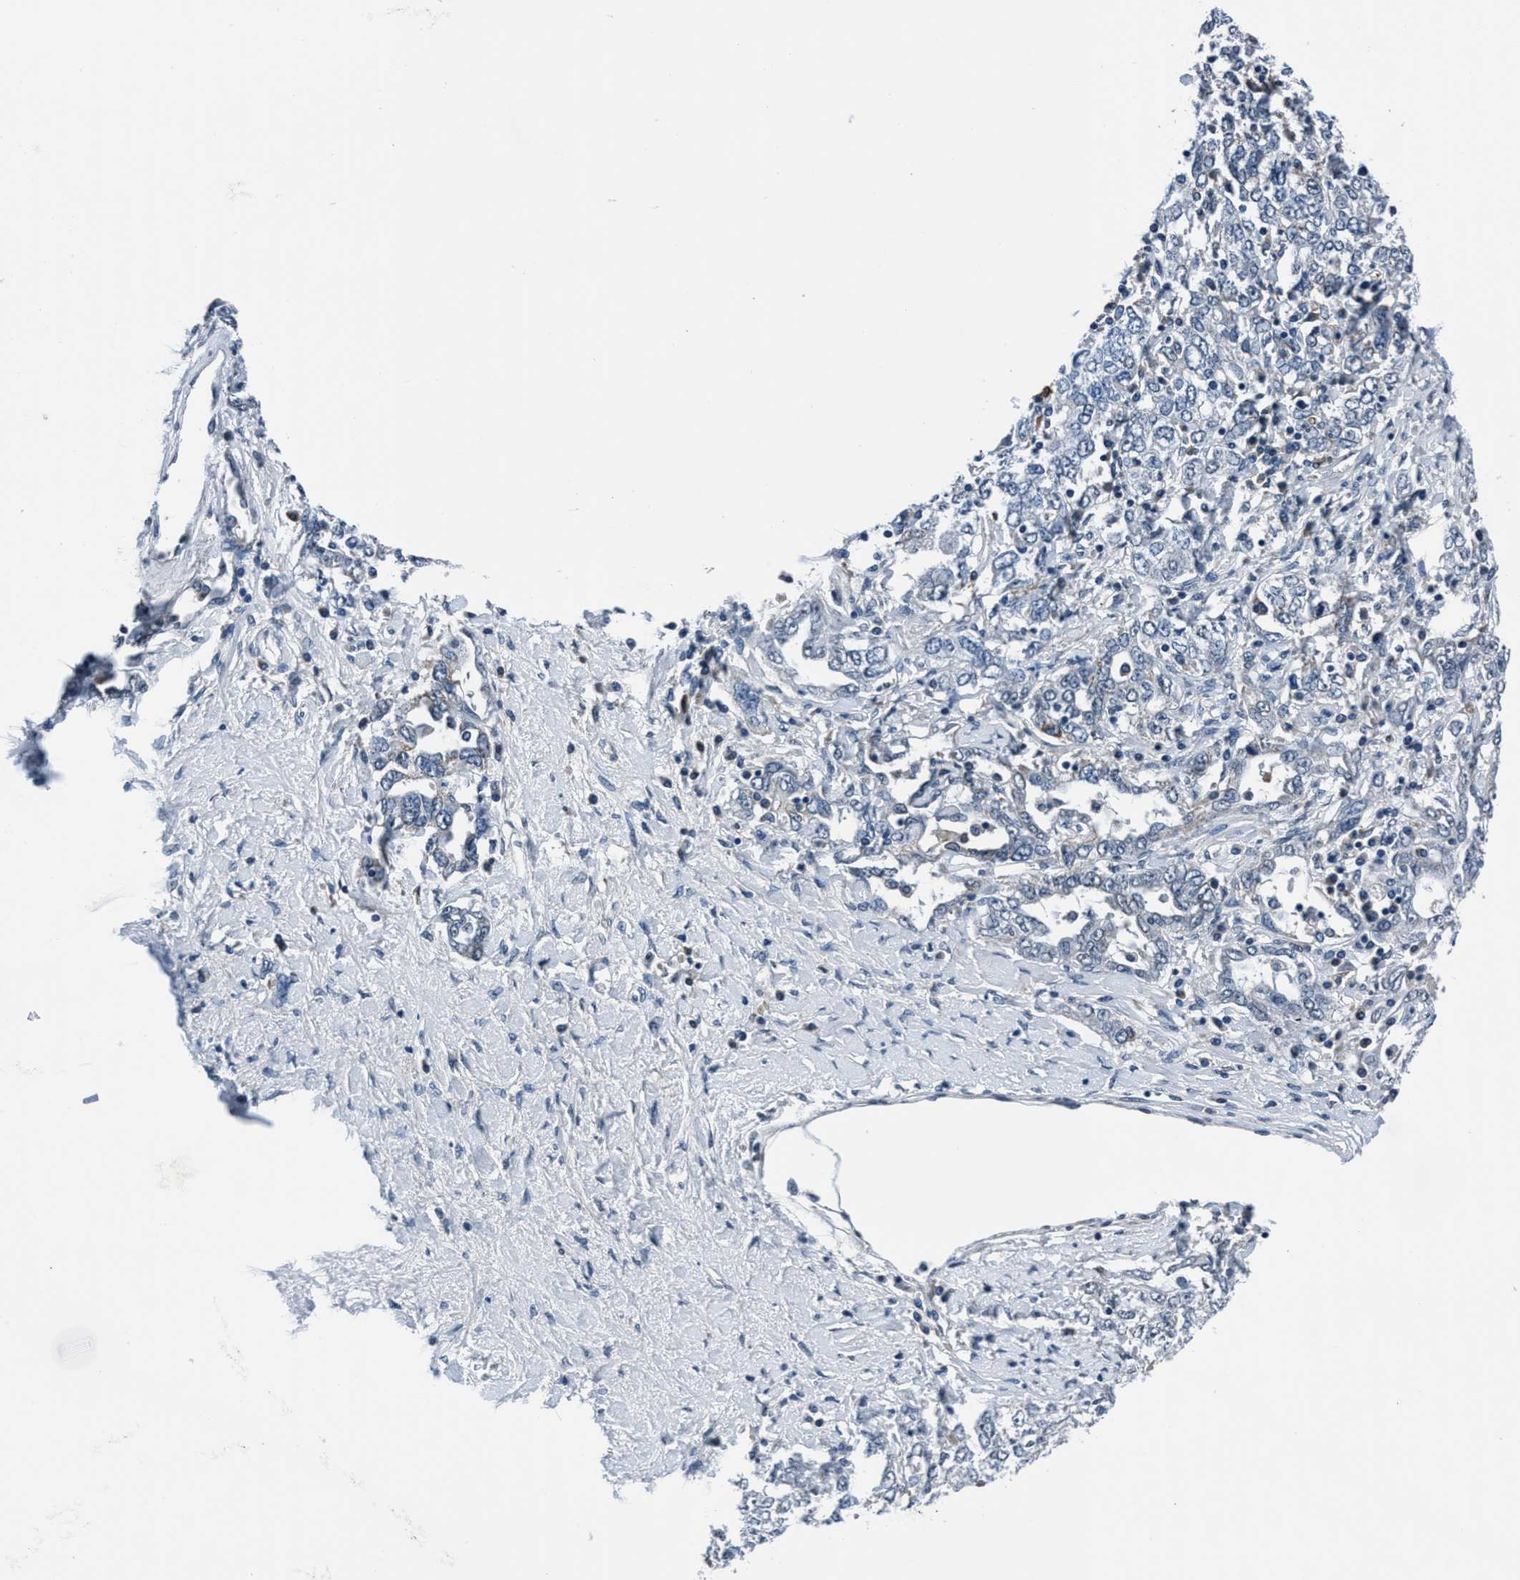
{"staining": {"intensity": "negative", "quantity": "none", "location": "none"}, "tissue": "ovarian cancer", "cell_type": "Tumor cells", "image_type": "cancer", "snomed": [{"axis": "morphology", "description": "Carcinoma, endometroid"}, {"axis": "topography", "description": "Ovary"}], "caption": "Human endometroid carcinoma (ovarian) stained for a protein using immunohistochemistry (IHC) shows no staining in tumor cells.", "gene": "TMEM94", "patient": {"sex": "female", "age": 62}}